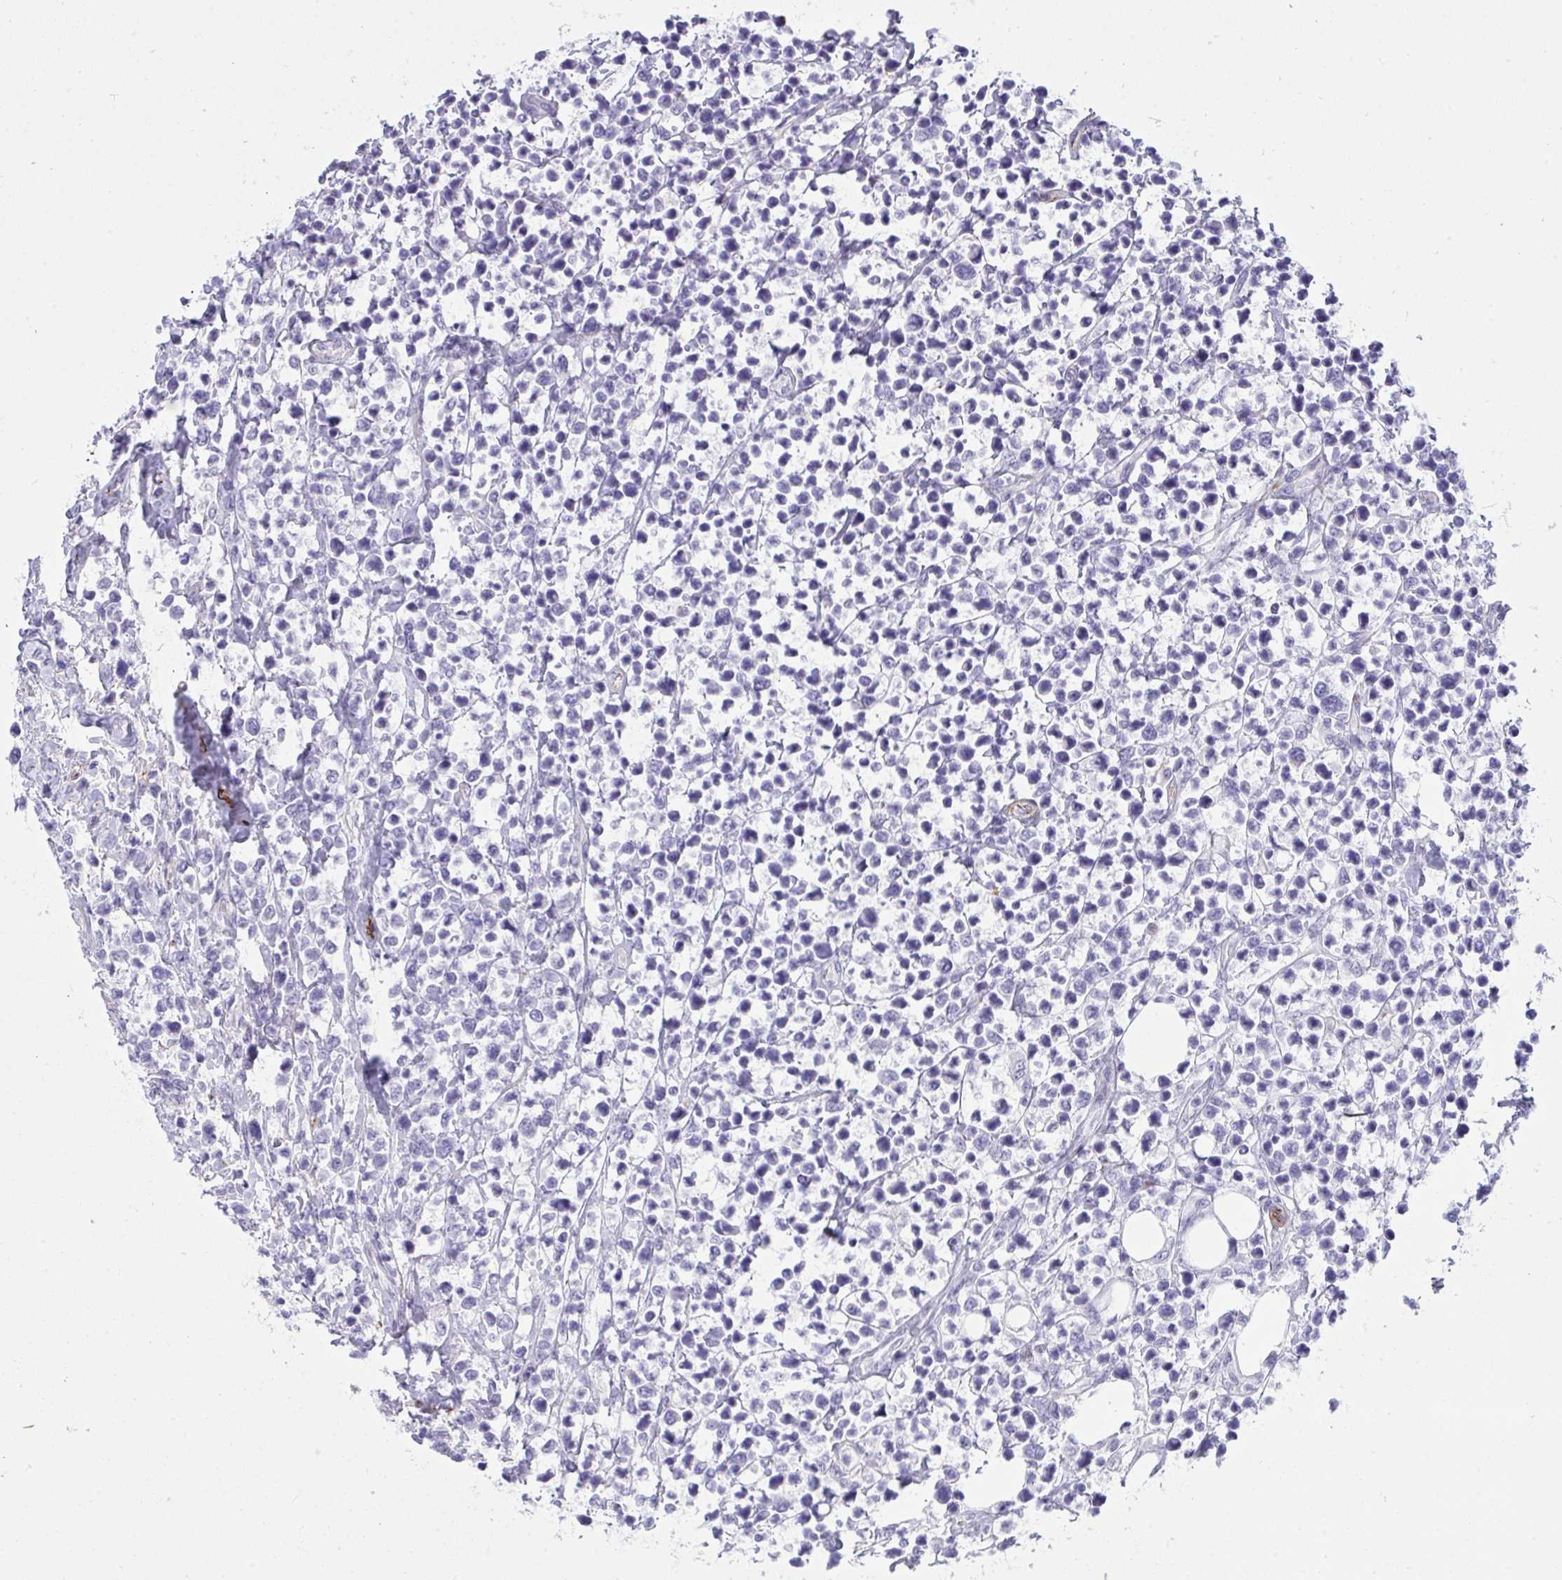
{"staining": {"intensity": "negative", "quantity": "none", "location": "none"}, "tissue": "lymphoma", "cell_type": "Tumor cells", "image_type": "cancer", "snomed": [{"axis": "morphology", "description": "Malignant lymphoma, non-Hodgkin's type, High grade"}, {"axis": "topography", "description": "Soft tissue"}], "caption": "Tumor cells are negative for protein expression in human high-grade malignant lymphoma, non-Hodgkin's type.", "gene": "SLC35B1", "patient": {"sex": "female", "age": 56}}